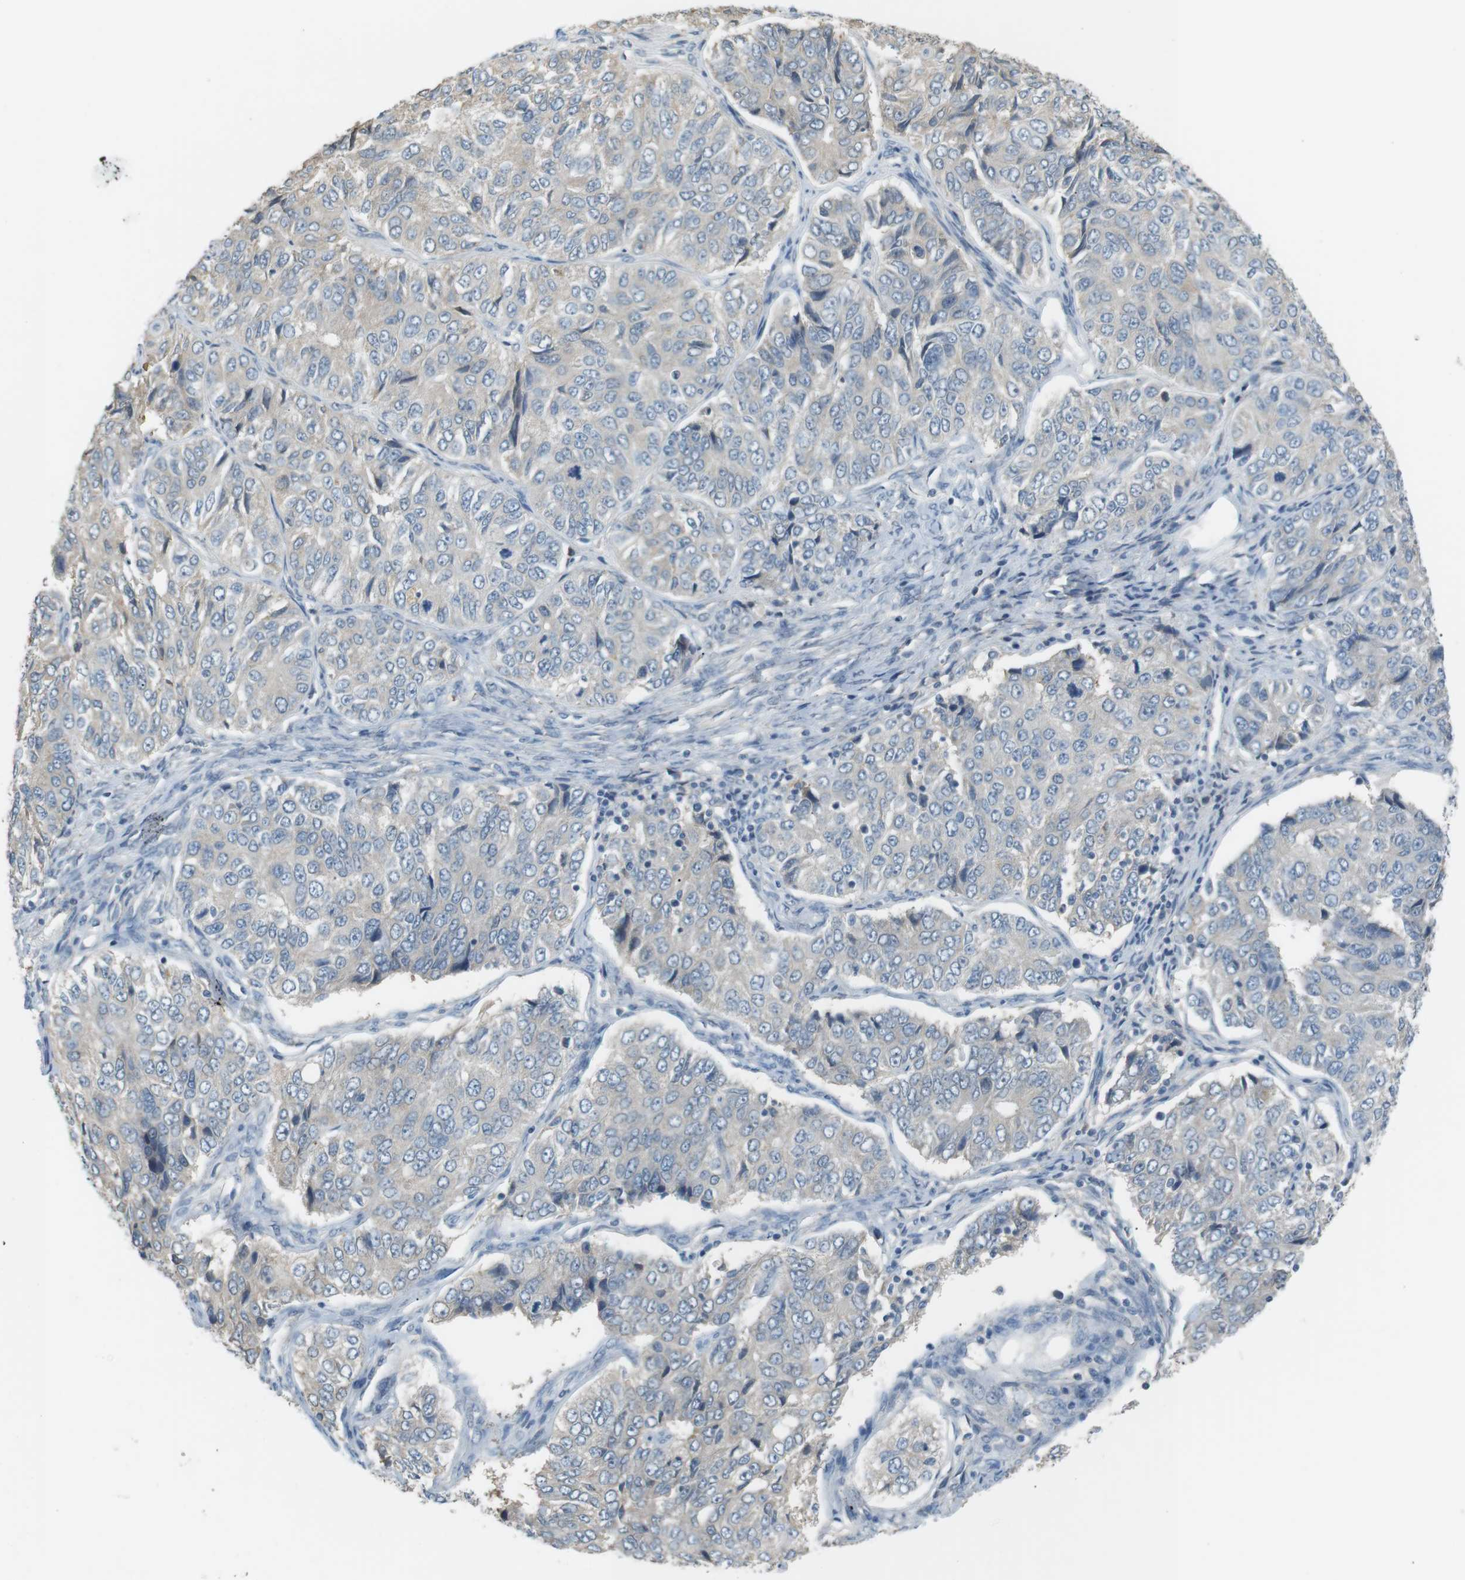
{"staining": {"intensity": "negative", "quantity": "none", "location": "none"}, "tissue": "ovarian cancer", "cell_type": "Tumor cells", "image_type": "cancer", "snomed": [{"axis": "morphology", "description": "Carcinoma, endometroid"}, {"axis": "topography", "description": "Ovary"}], "caption": "Ovarian cancer stained for a protein using IHC demonstrates no expression tumor cells.", "gene": "RTN3", "patient": {"sex": "female", "age": 51}}